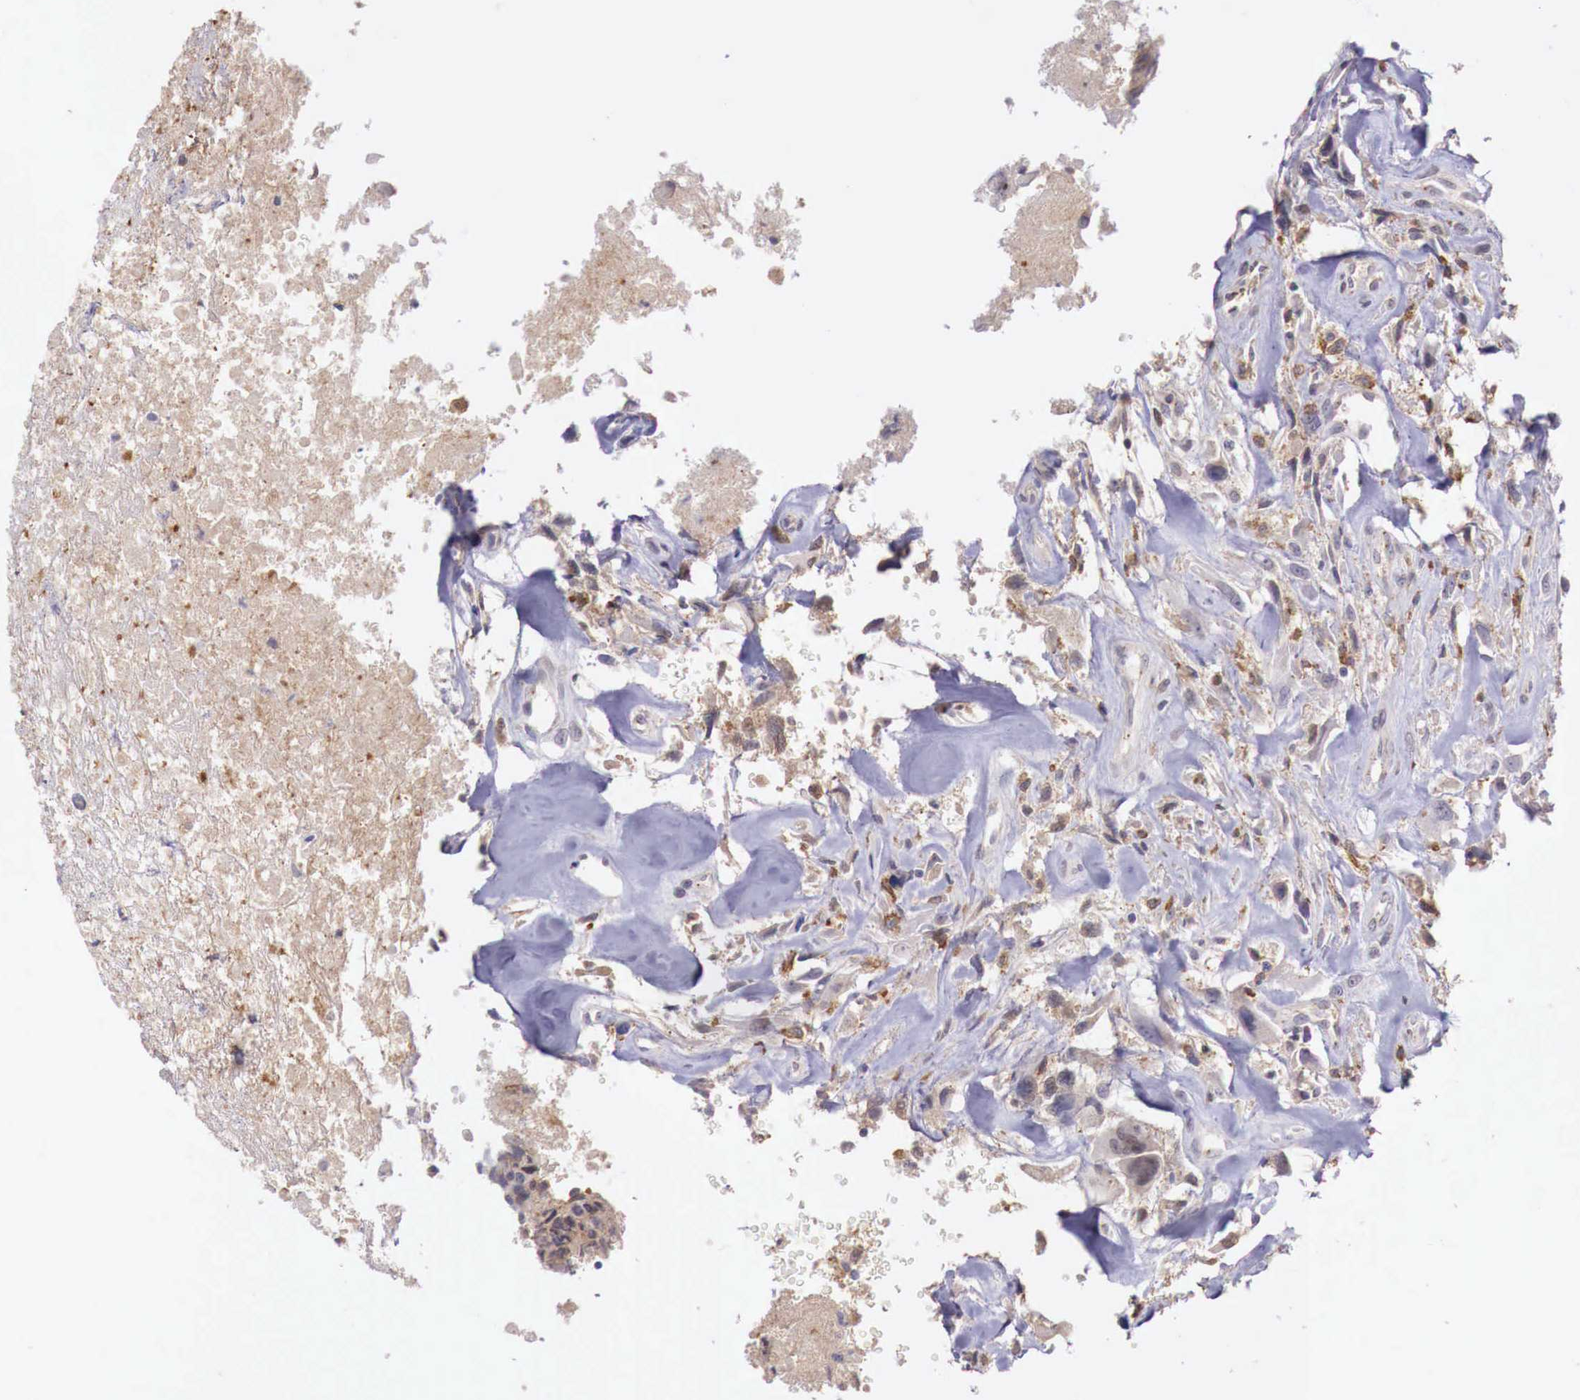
{"staining": {"intensity": "weak", "quantity": "<25%", "location": "cytoplasmic/membranous"}, "tissue": "breast cancer", "cell_type": "Tumor cells", "image_type": "cancer", "snomed": [{"axis": "morphology", "description": "Neoplasm, malignant, NOS"}, {"axis": "topography", "description": "Breast"}], "caption": "There is no significant expression in tumor cells of breast cancer (neoplasm (malignant)).", "gene": "CHRDL1", "patient": {"sex": "female", "age": 50}}